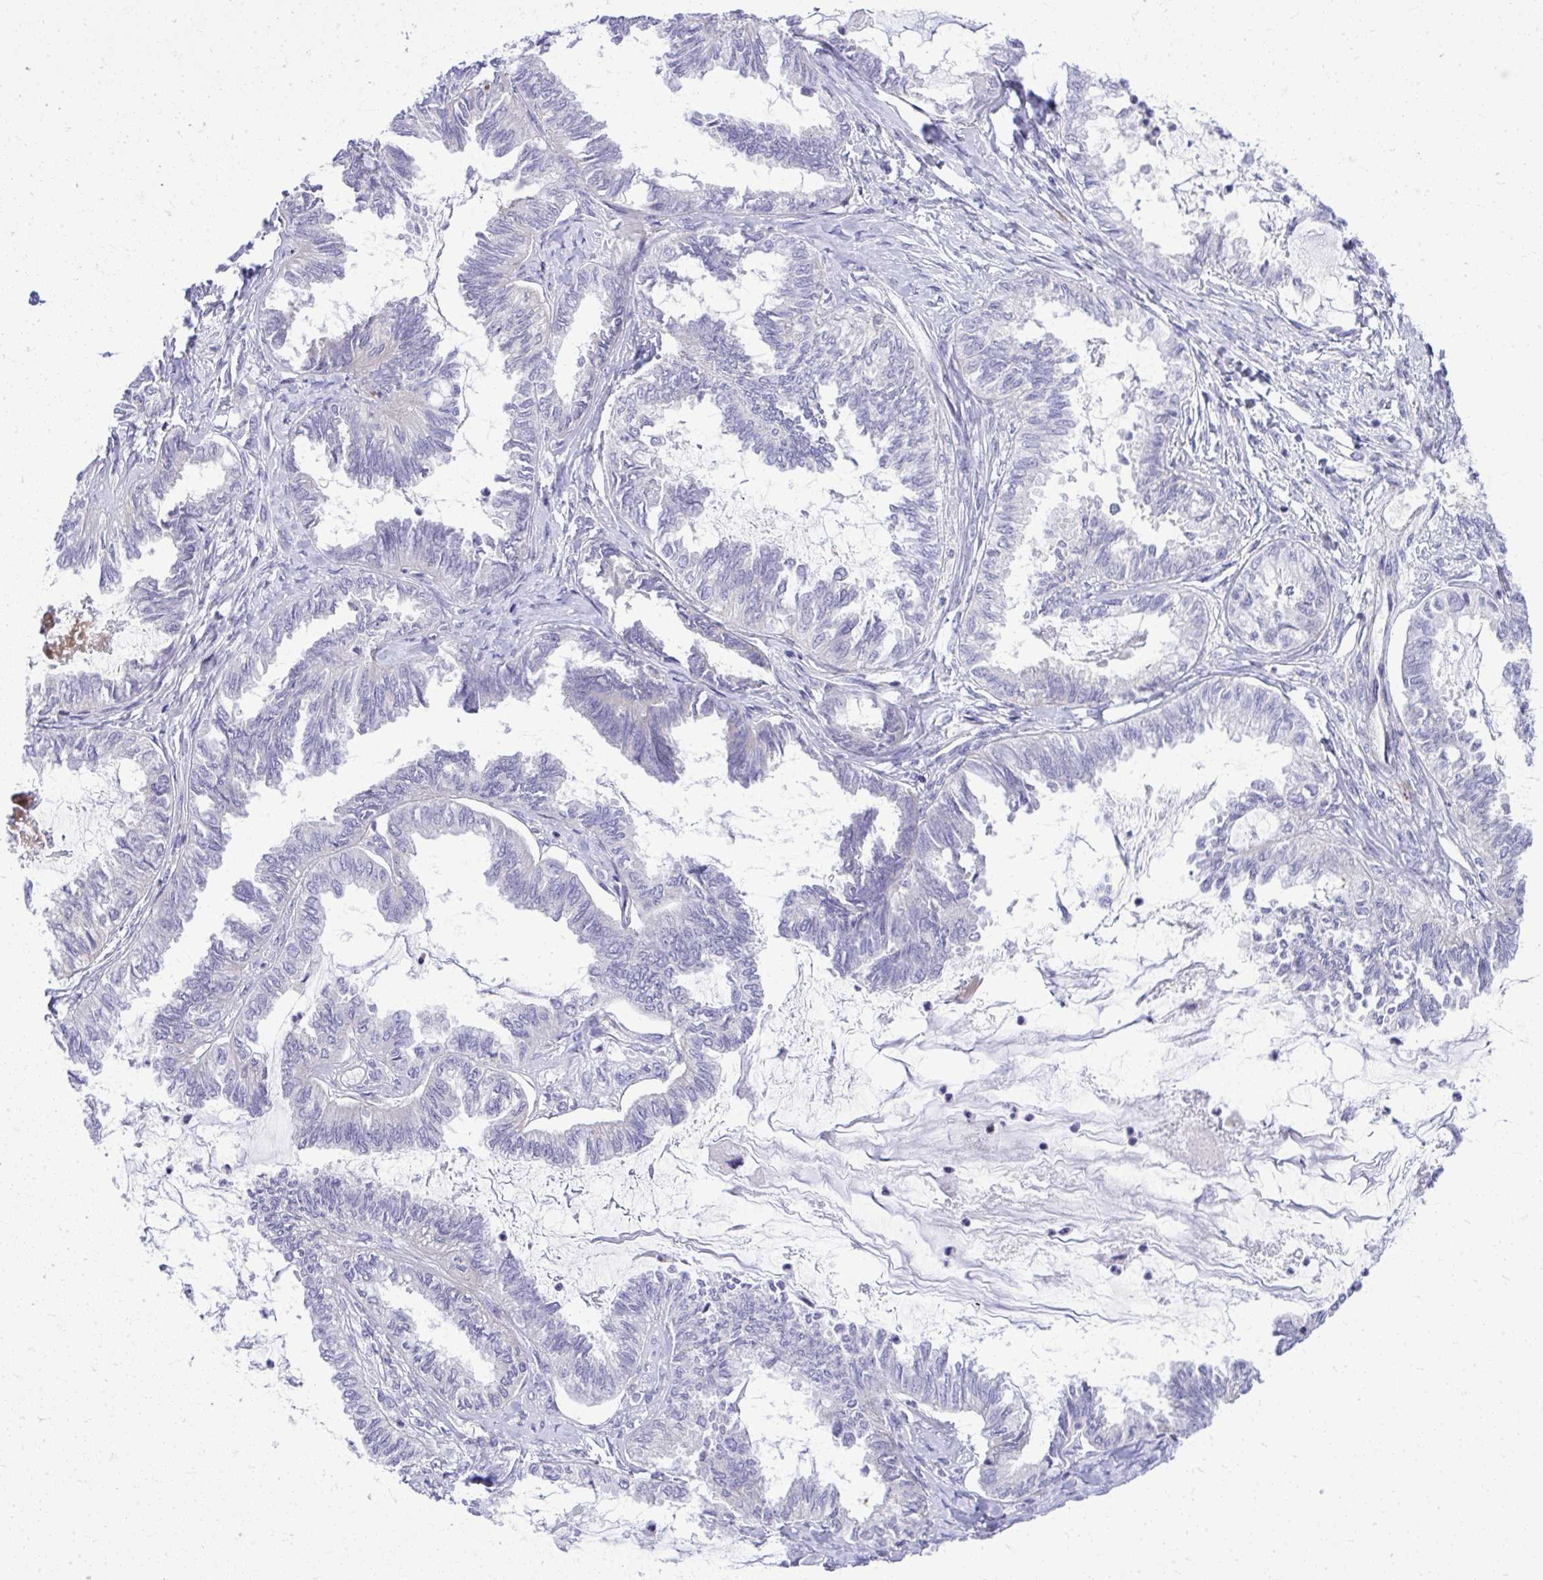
{"staining": {"intensity": "weak", "quantity": "<25%", "location": "cytoplasmic/membranous"}, "tissue": "ovarian cancer", "cell_type": "Tumor cells", "image_type": "cancer", "snomed": [{"axis": "morphology", "description": "Carcinoma, endometroid"}, {"axis": "topography", "description": "Ovary"}], "caption": "Endometroid carcinoma (ovarian) was stained to show a protein in brown. There is no significant positivity in tumor cells.", "gene": "GRK4", "patient": {"sex": "female", "age": 70}}